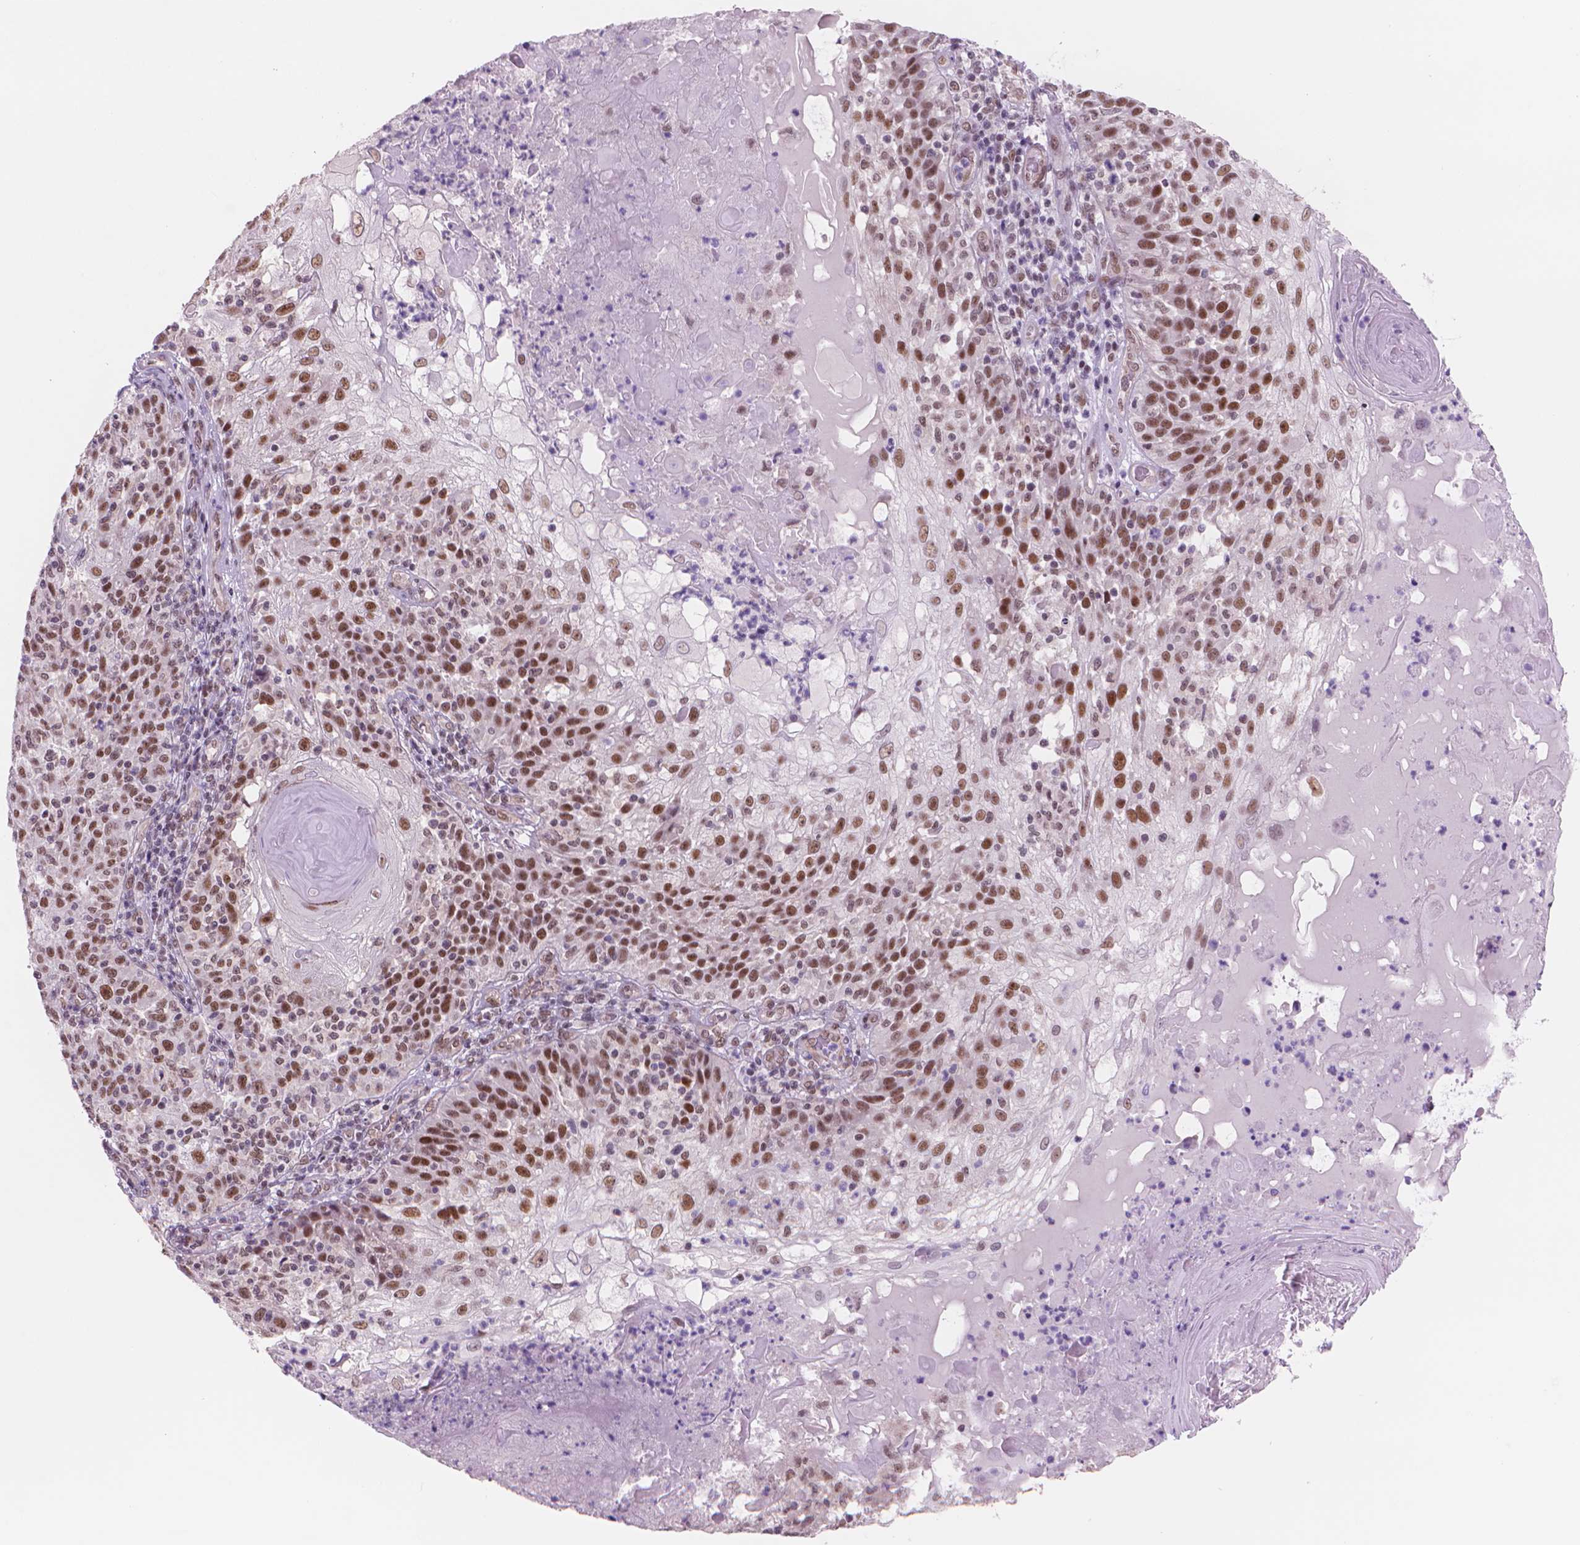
{"staining": {"intensity": "strong", "quantity": "25%-75%", "location": "nuclear"}, "tissue": "skin cancer", "cell_type": "Tumor cells", "image_type": "cancer", "snomed": [{"axis": "morphology", "description": "Normal tissue, NOS"}, {"axis": "morphology", "description": "Squamous cell carcinoma, NOS"}, {"axis": "topography", "description": "Skin"}], "caption": "A high-resolution photomicrograph shows immunohistochemistry (IHC) staining of squamous cell carcinoma (skin), which exhibits strong nuclear positivity in about 25%-75% of tumor cells.", "gene": "POLR3D", "patient": {"sex": "female", "age": 83}}